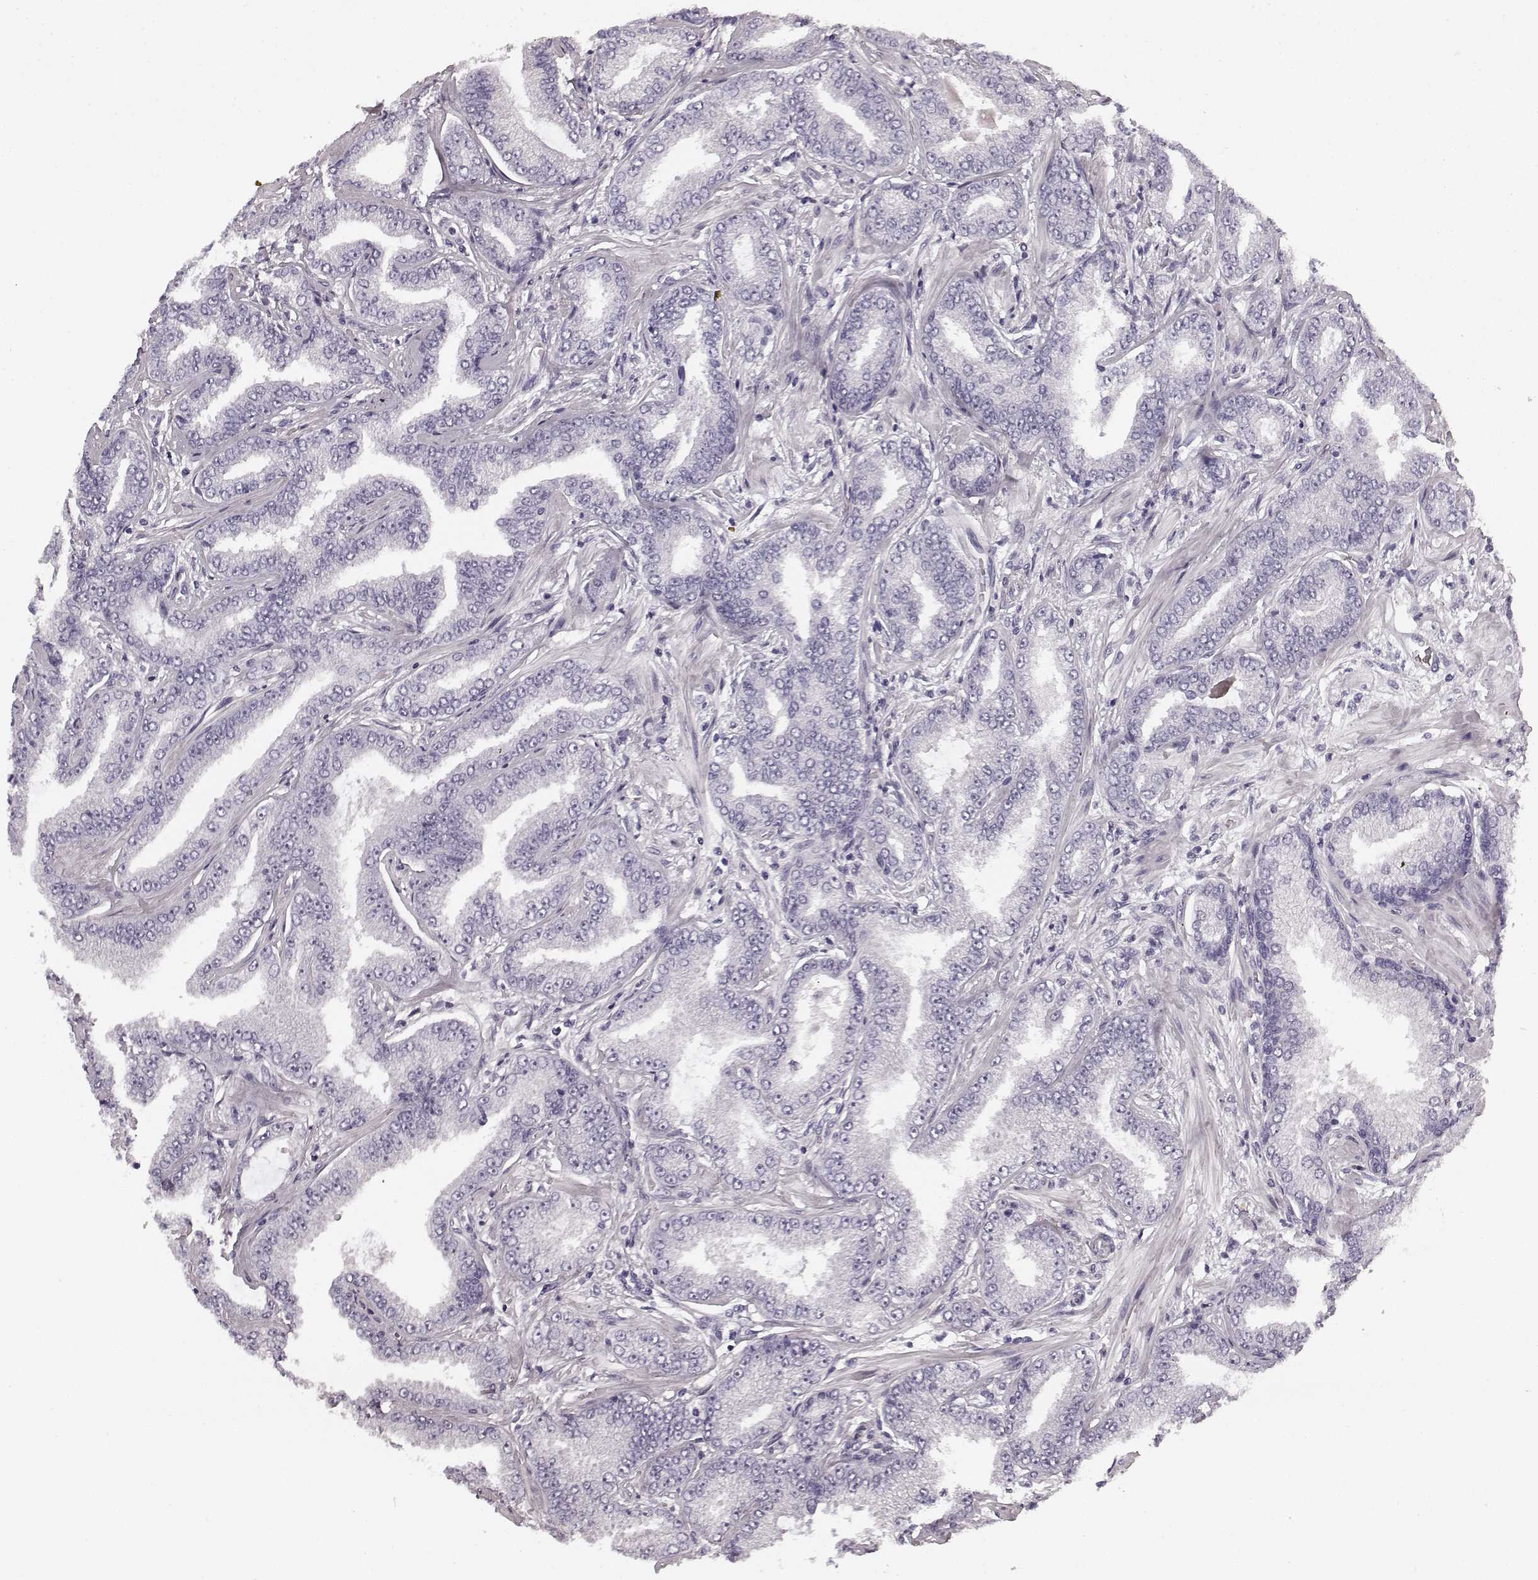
{"staining": {"intensity": "negative", "quantity": "none", "location": "none"}, "tissue": "prostate cancer", "cell_type": "Tumor cells", "image_type": "cancer", "snomed": [{"axis": "morphology", "description": "Adenocarcinoma, Low grade"}, {"axis": "topography", "description": "Prostate"}], "caption": "Tumor cells are negative for brown protein staining in low-grade adenocarcinoma (prostate).", "gene": "TMPRSS15", "patient": {"sex": "male", "age": 55}}